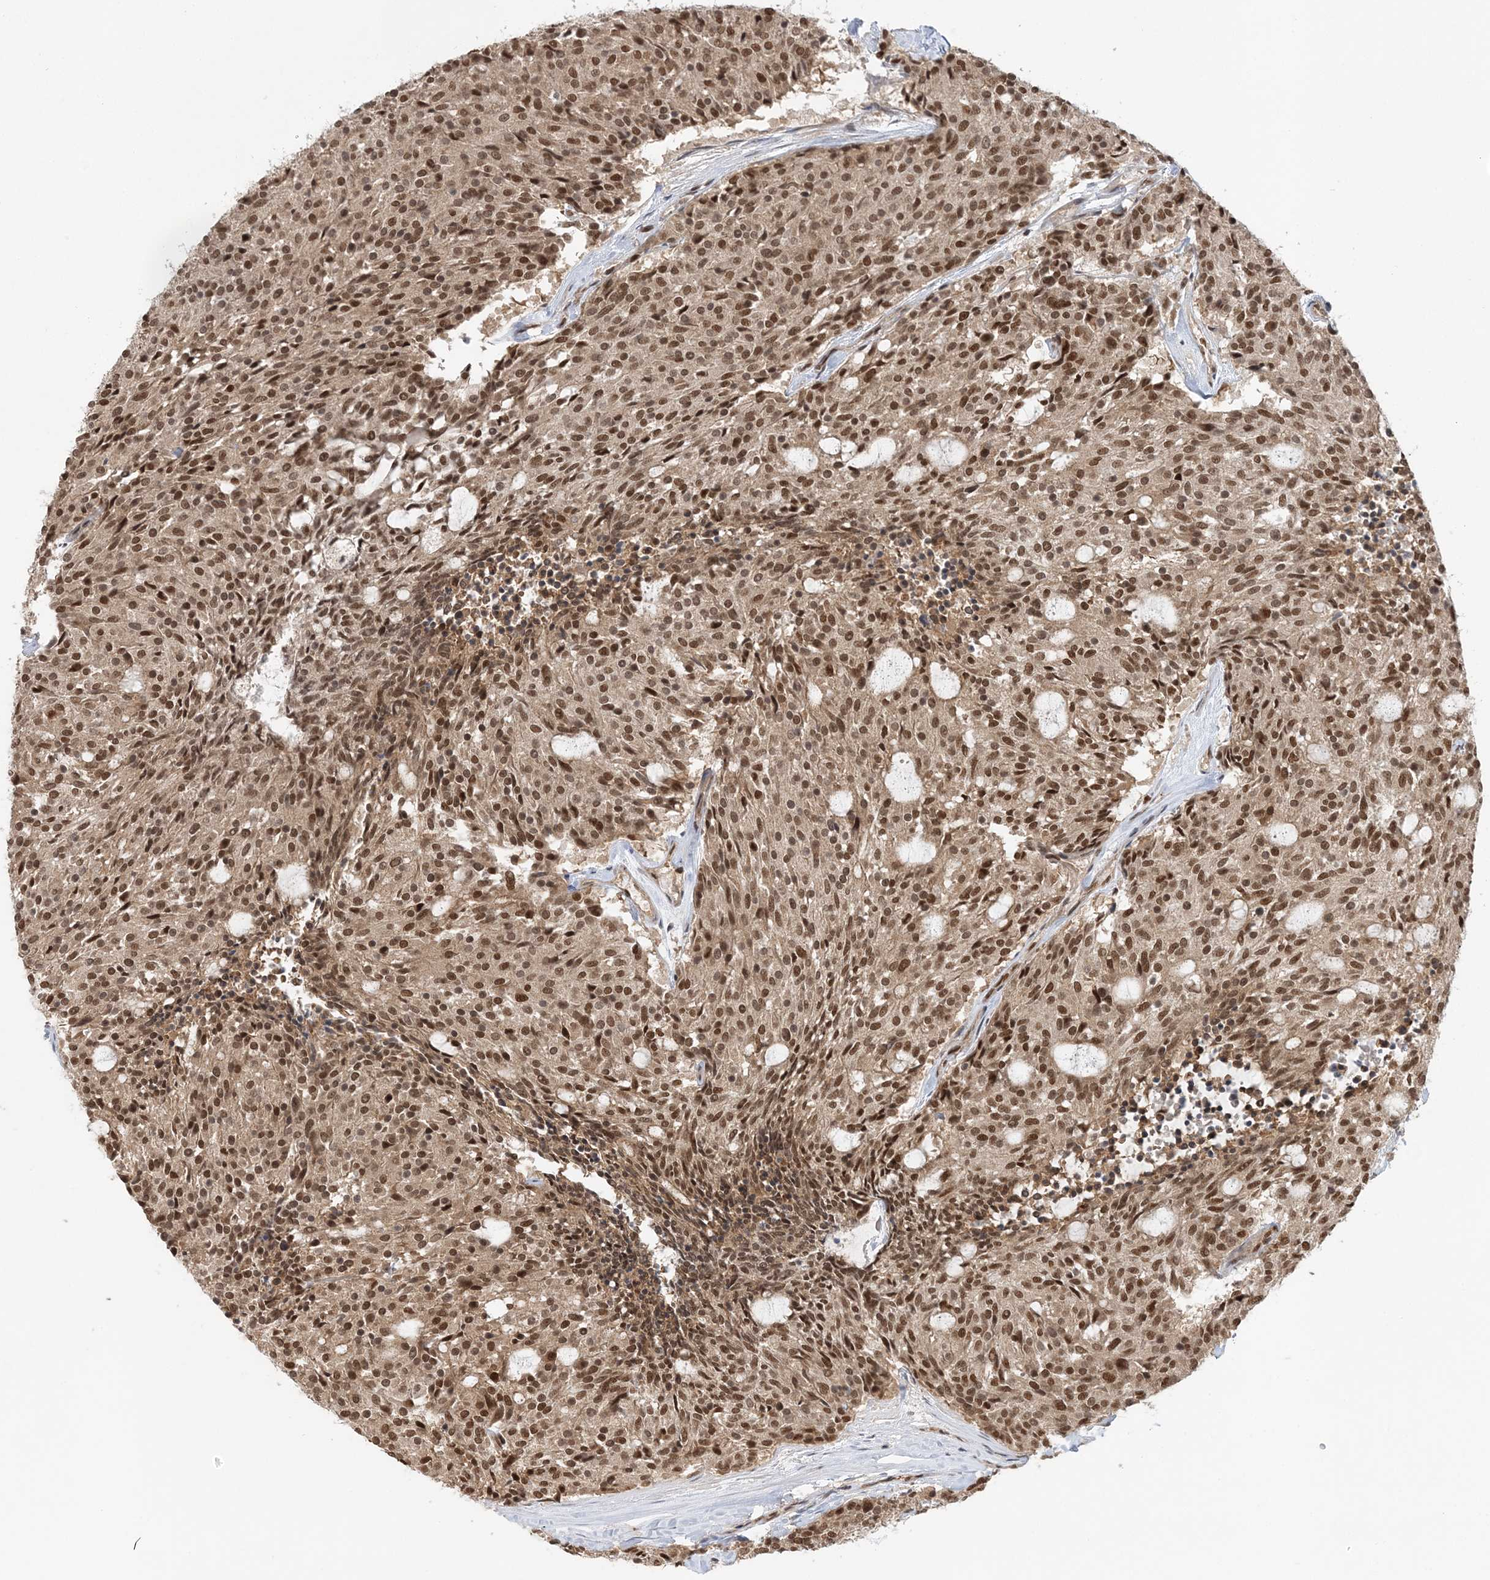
{"staining": {"intensity": "moderate", "quantity": ">75%", "location": "nuclear"}, "tissue": "carcinoid", "cell_type": "Tumor cells", "image_type": "cancer", "snomed": [{"axis": "morphology", "description": "Carcinoid, malignant, NOS"}, {"axis": "topography", "description": "Pancreas"}], "caption": "DAB immunohistochemical staining of human malignant carcinoid exhibits moderate nuclear protein staining in about >75% of tumor cells. (DAB (3,3'-diaminobenzidine) IHC with brightfield microscopy, high magnification).", "gene": "SEPHS1", "patient": {"sex": "female", "age": 54}}